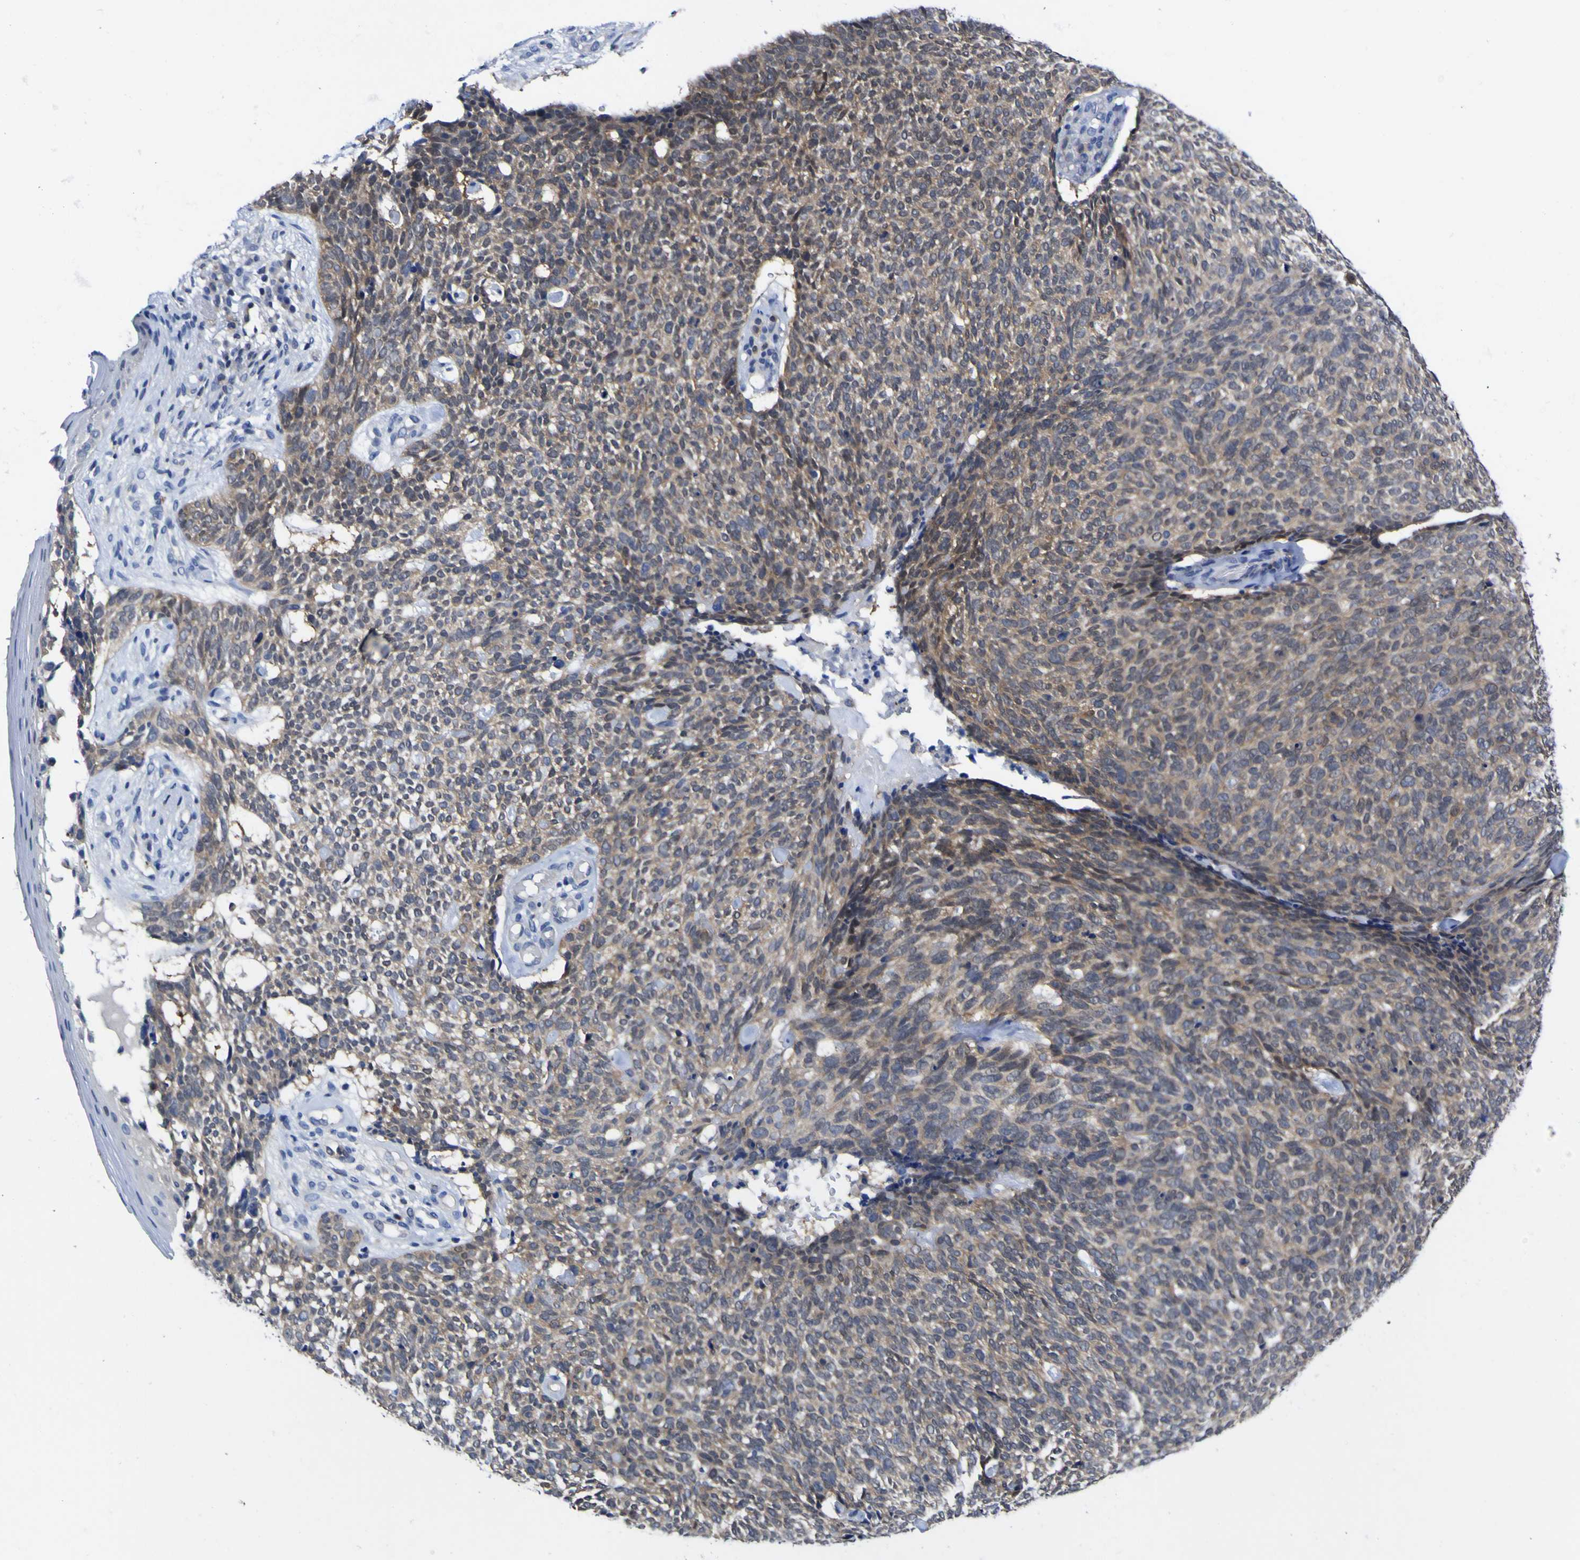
{"staining": {"intensity": "weak", "quantity": ">75%", "location": "cytoplasmic/membranous"}, "tissue": "skin cancer", "cell_type": "Tumor cells", "image_type": "cancer", "snomed": [{"axis": "morphology", "description": "Basal cell carcinoma"}, {"axis": "topography", "description": "Skin"}], "caption": "The photomicrograph exhibits a brown stain indicating the presence of a protein in the cytoplasmic/membranous of tumor cells in skin cancer.", "gene": "CASP6", "patient": {"sex": "female", "age": 84}}